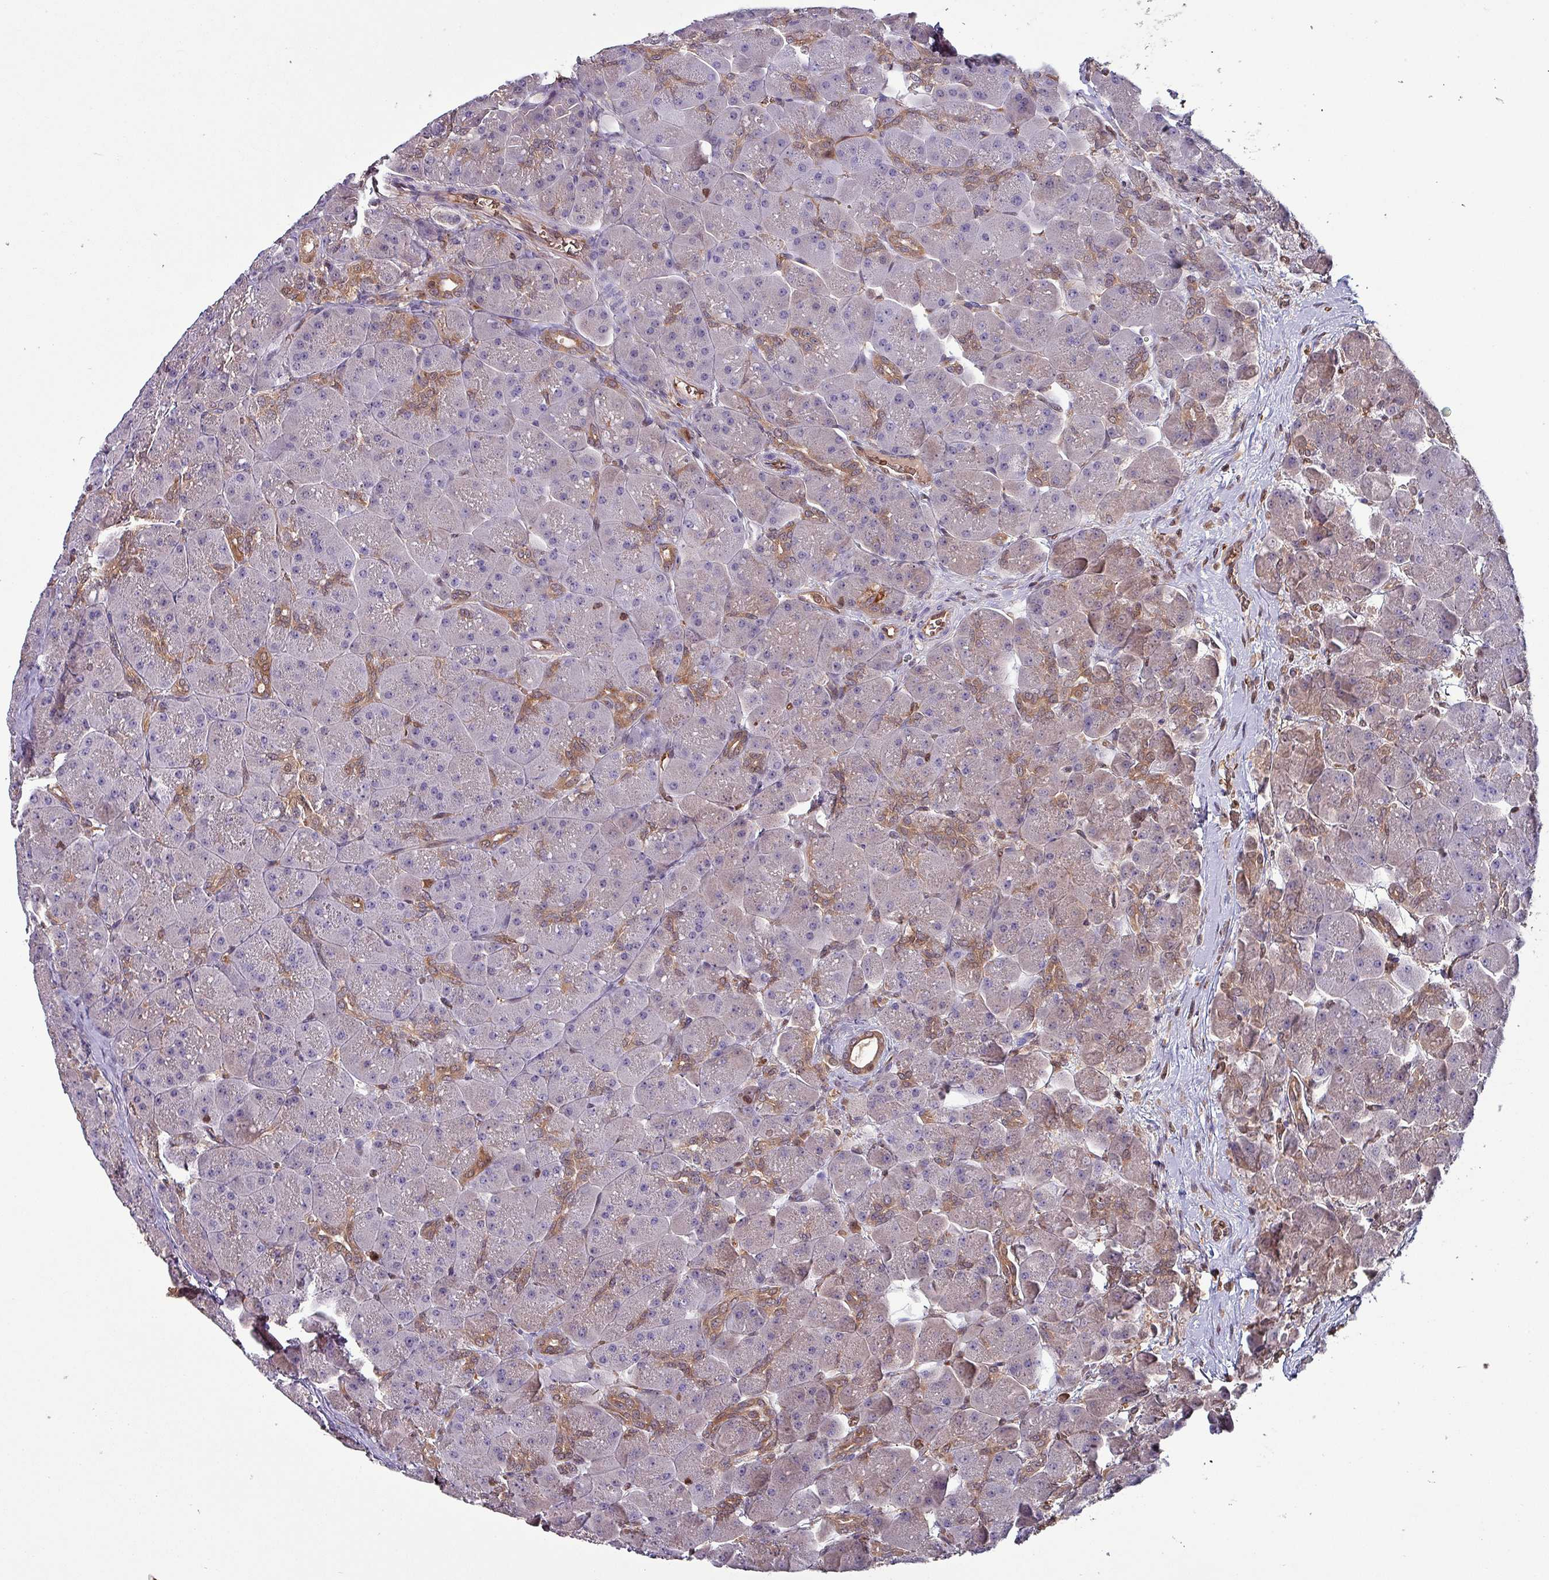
{"staining": {"intensity": "moderate", "quantity": "<25%", "location": "cytoplasmic/membranous"}, "tissue": "pancreas", "cell_type": "Exocrine glandular cells", "image_type": "normal", "snomed": [{"axis": "morphology", "description": "Normal tissue, NOS"}, {"axis": "topography", "description": "Pancreas"}], "caption": "This micrograph exhibits immunohistochemistry (IHC) staining of normal human pancreas, with low moderate cytoplasmic/membranous staining in about <25% of exocrine glandular cells.", "gene": "PSMB8", "patient": {"sex": "male", "age": 66}}